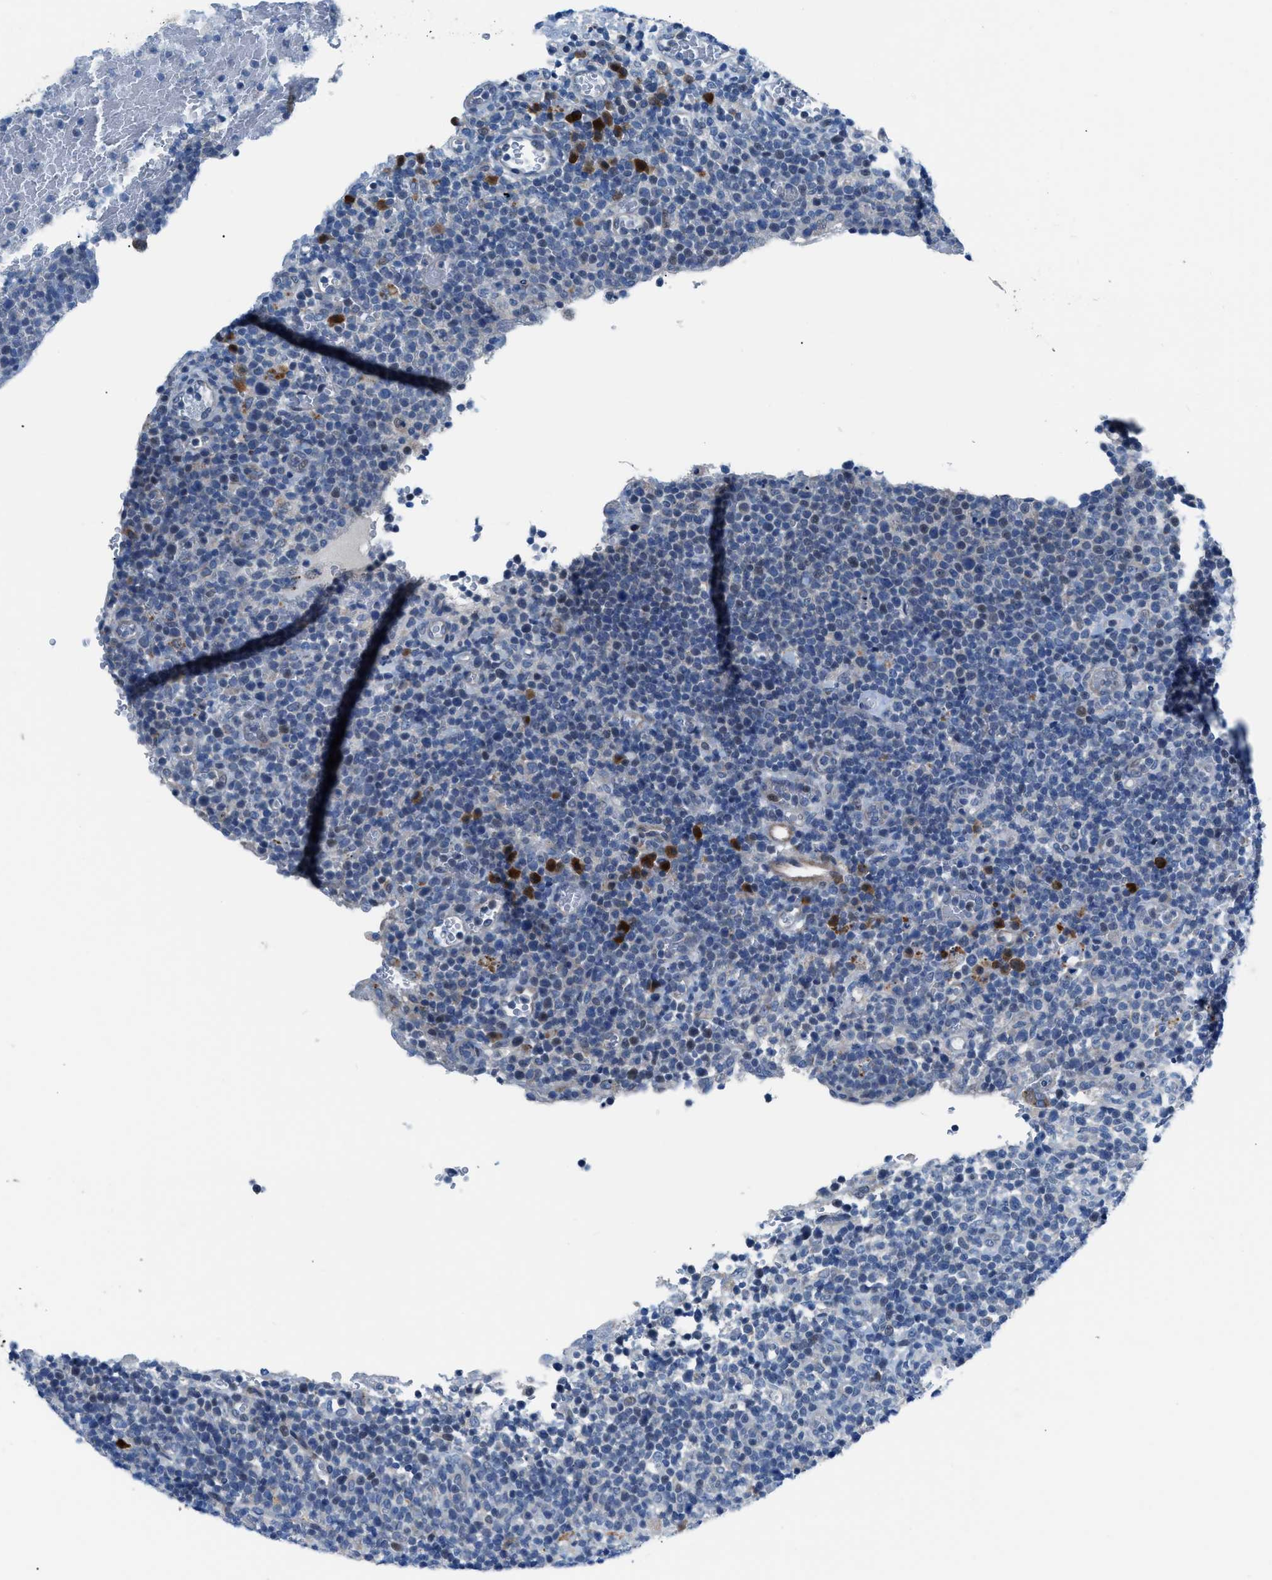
{"staining": {"intensity": "negative", "quantity": "none", "location": "none"}, "tissue": "lymphoma", "cell_type": "Tumor cells", "image_type": "cancer", "snomed": [{"axis": "morphology", "description": "Malignant lymphoma, non-Hodgkin's type, High grade"}, {"axis": "topography", "description": "Lymph node"}], "caption": "Micrograph shows no protein positivity in tumor cells of lymphoma tissue.", "gene": "UAP1", "patient": {"sex": "male", "age": 61}}